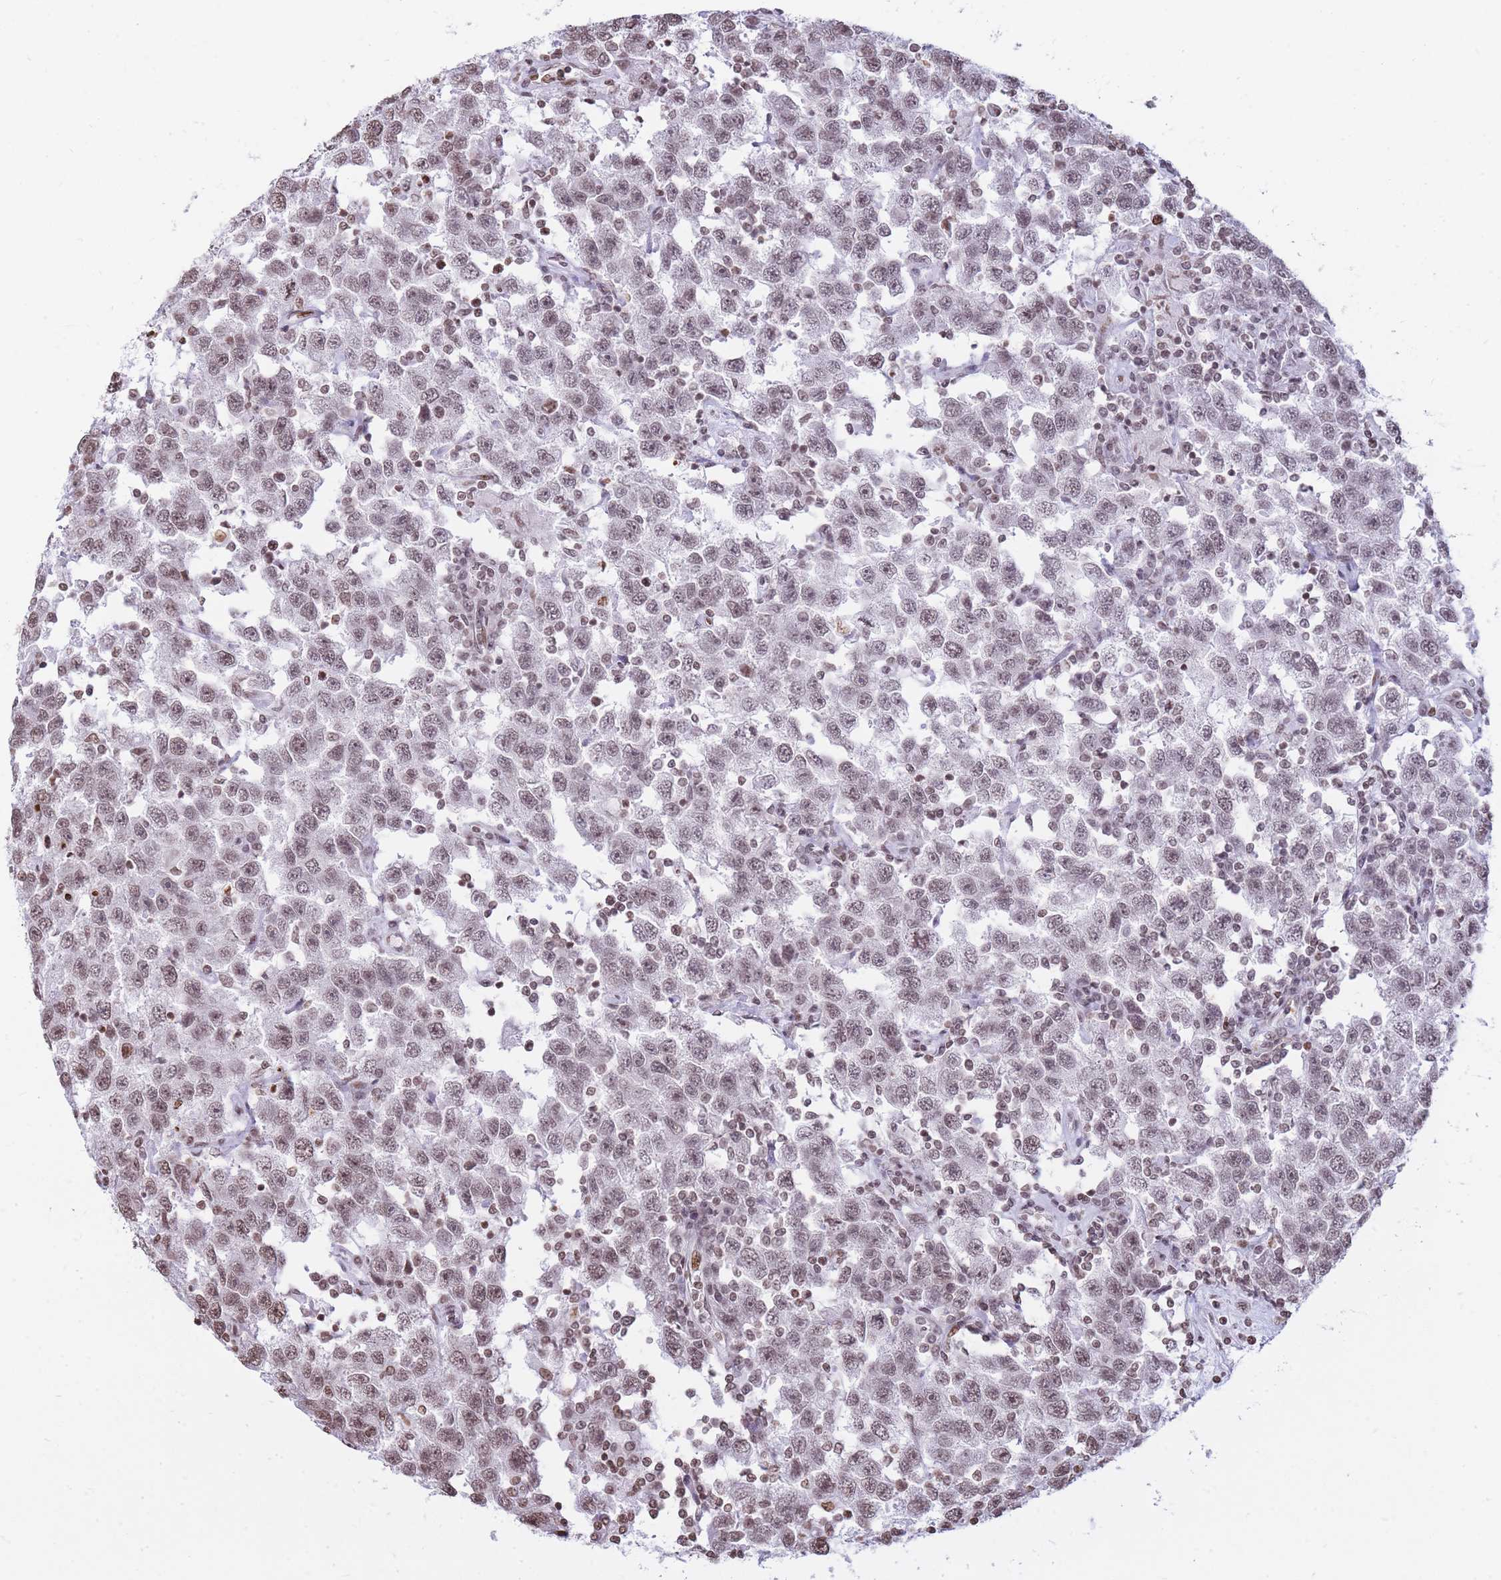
{"staining": {"intensity": "weak", "quantity": ">75%", "location": "nuclear"}, "tissue": "testis cancer", "cell_type": "Tumor cells", "image_type": "cancer", "snomed": [{"axis": "morphology", "description": "Seminoma, NOS"}, {"axis": "topography", "description": "Testis"}], "caption": "IHC micrograph of neoplastic tissue: testis seminoma stained using immunohistochemistry demonstrates low levels of weak protein expression localized specifically in the nuclear of tumor cells, appearing as a nuclear brown color.", "gene": "SHISAL1", "patient": {"sex": "male", "age": 41}}